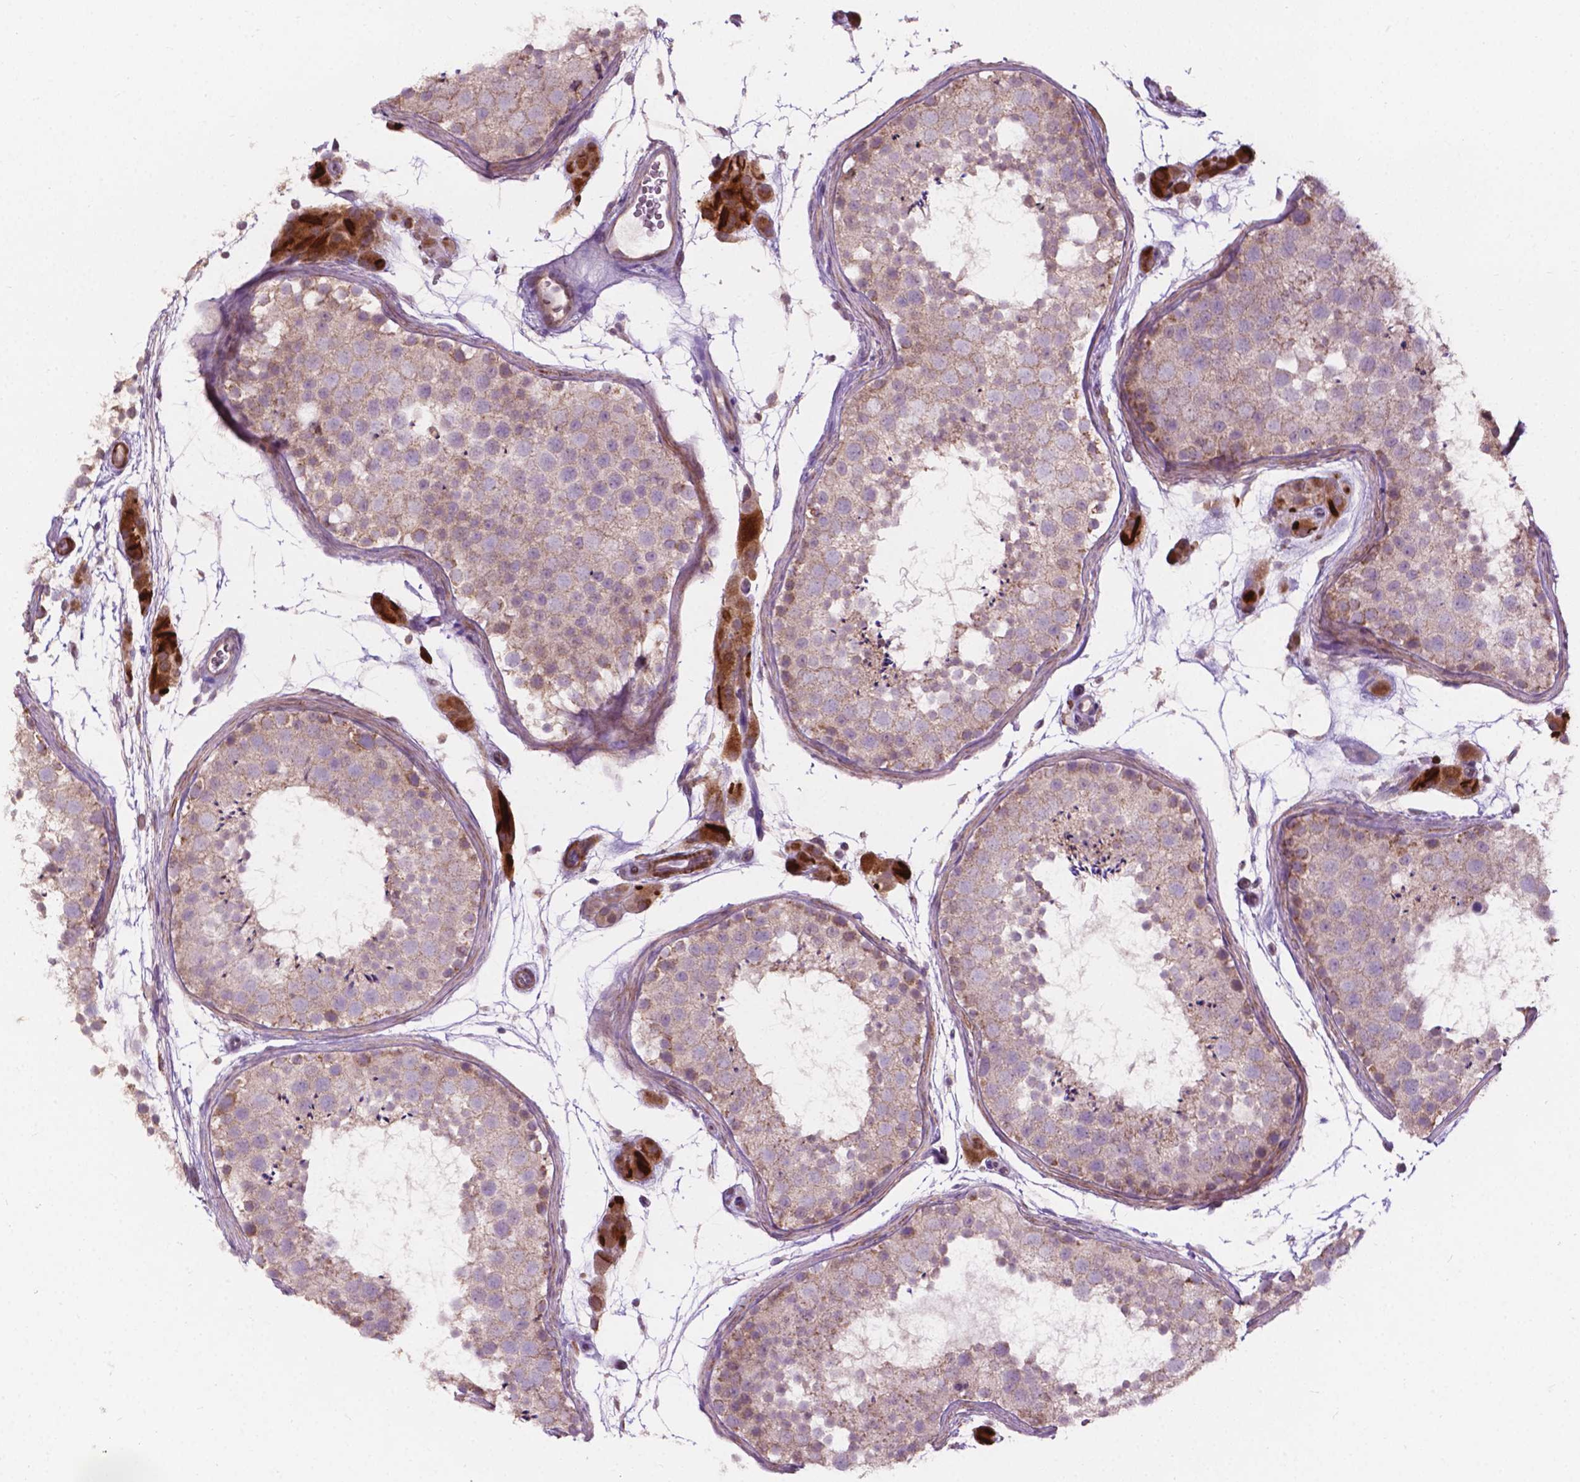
{"staining": {"intensity": "weak", "quantity": "25%-75%", "location": "cytoplasmic/membranous"}, "tissue": "testis", "cell_type": "Cells in seminiferous ducts", "image_type": "normal", "snomed": [{"axis": "morphology", "description": "Normal tissue, NOS"}, {"axis": "topography", "description": "Testis"}], "caption": "This image shows immunohistochemistry staining of normal human testis, with low weak cytoplasmic/membranous expression in about 25%-75% of cells in seminiferous ducts.", "gene": "NDUFA10", "patient": {"sex": "male", "age": 41}}